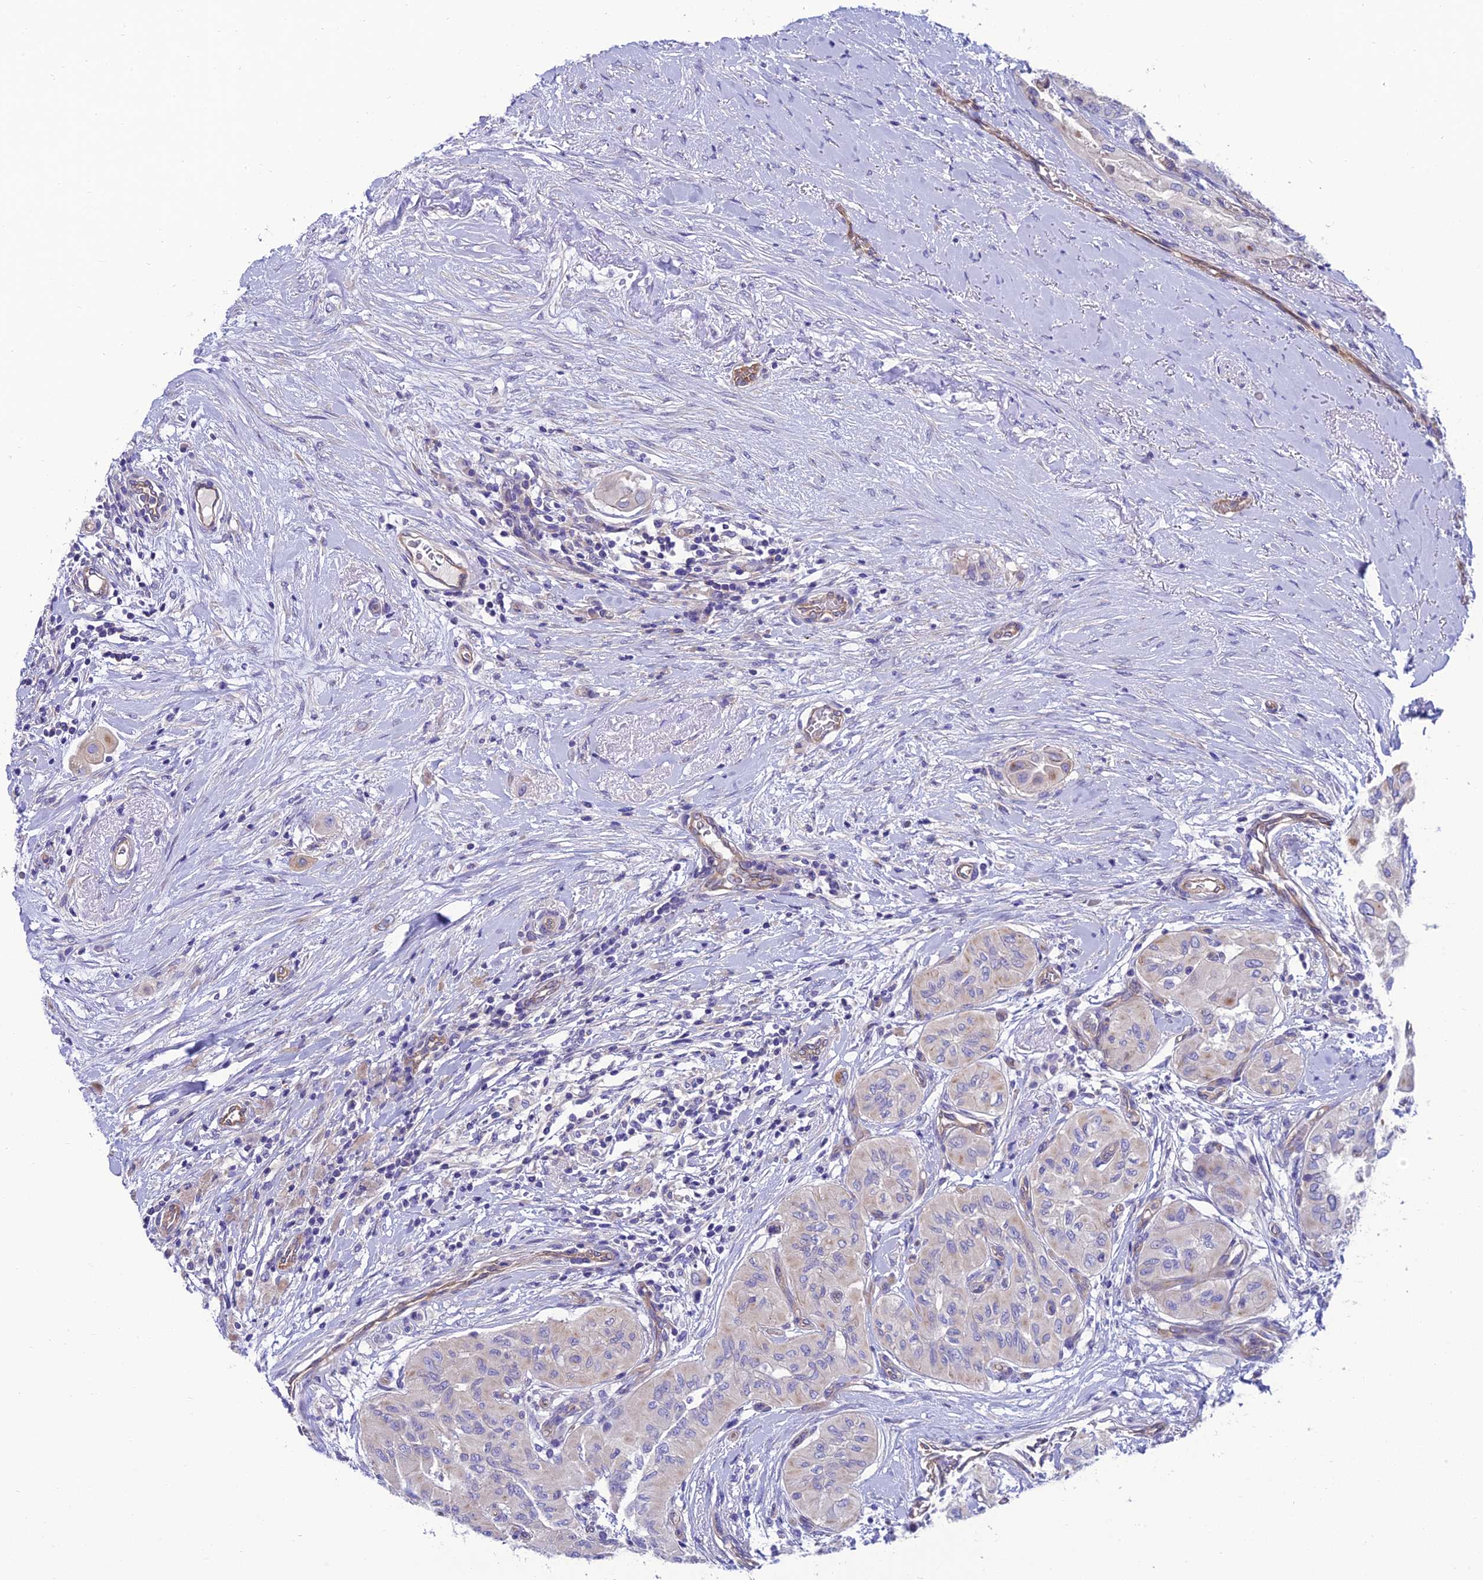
{"staining": {"intensity": "negative", "quantity": "none", "location": "none"}, "tissue": "thyroid cancer", "cell_type": "Tumor cells", "image_type": "cancer", "snomed": [{"axis": "morphology", "description": "Papillary adenocarcinoma, NOS"}, {"axis": "topography", "description": "Thyroid gland"}], "caption": "Thyroid cancer (papillary adenocarcinoma) was stained to show a protein in brown. There is no significant staining in tumor cells.", "gene": "PPFIA3", "patient": {"sex": "female", "age": 59}}